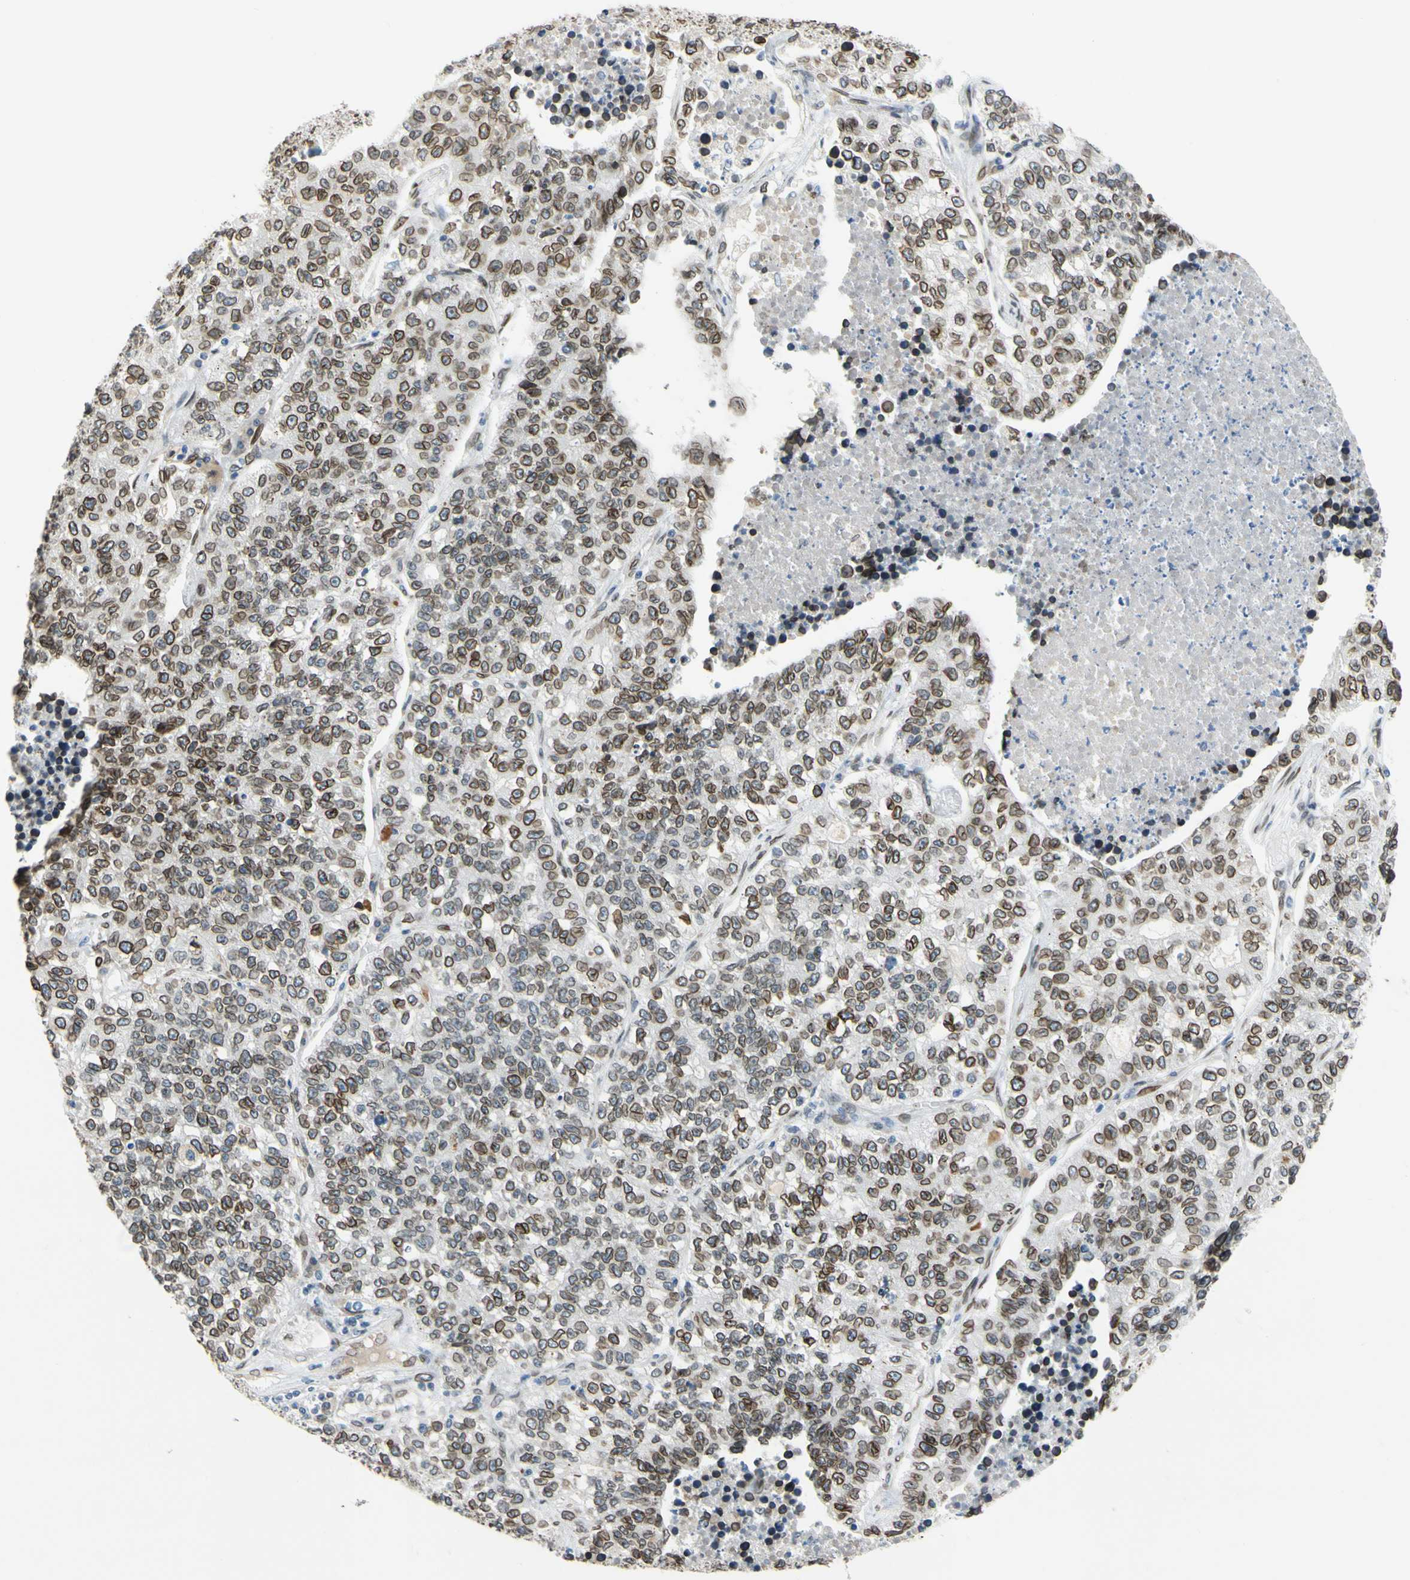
{"staining": {"intensity": "moderate", "quantity": ">75%", "location": "cytoplasmic/membranous,nuclear"}, "tissue": "lung cancer", "cell_type": "Tumor cells", "image_type": "cancer", "snomed": [{"axis": "morphology", "description": "Adenocarcinoma, NOS"}, {"axis": "topography", "description": "Lung"}], "caption": "A brown stain labels moderate cytoplasmic/membranous and nuclear positivity of a protein in lung cancer (adenocarcinoma) tumor cells.", "gene": "SUN1", "patient": {"sex": "male", "age": 49}}